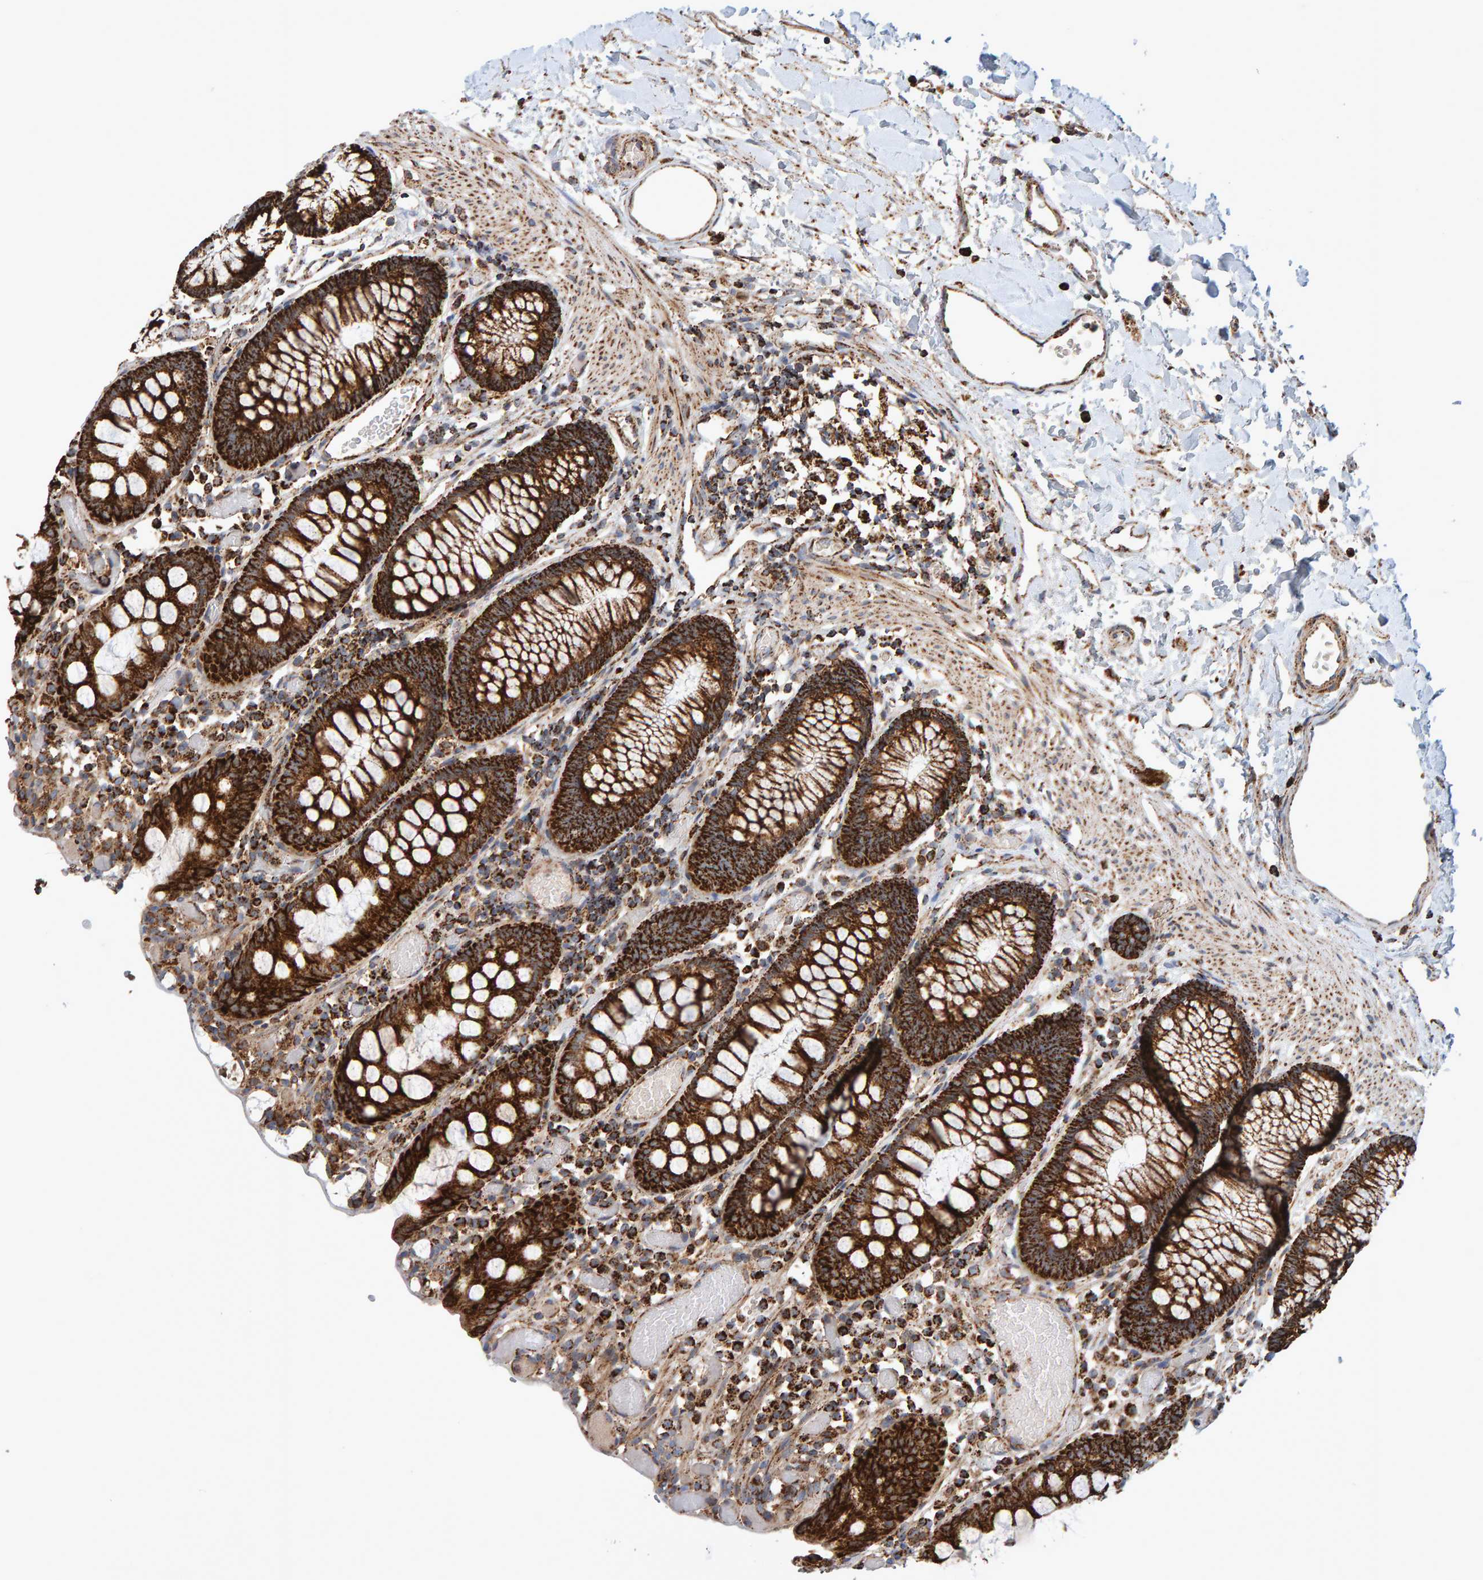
{"staining": {"intensity": "strong", "quantity": "25%-75%", "location": "cytoplasmic/membranous"}, "tissue": "colon", "cell_type": "Endothelial cells", "image_type": "normal", "snomed": [{"axis": "morphology", "description": "Normal tissue, NOS"}, {"axis": "topography", "description": "Colon"}], "caption": "Colon stained with immunohistochemistry displays strong cytoplasmic/membranous expression in approximately 25%-75% of endothelial cells. The staining was performed using DAB (3,3'-diaminobenzidine) to visualize the protein expression in brown, while the nuclei were stained in blue with hematoxylin (Magnification: 20x).", "gene": "MRPL45", "patient": {"sex": "male", "age": 14}}